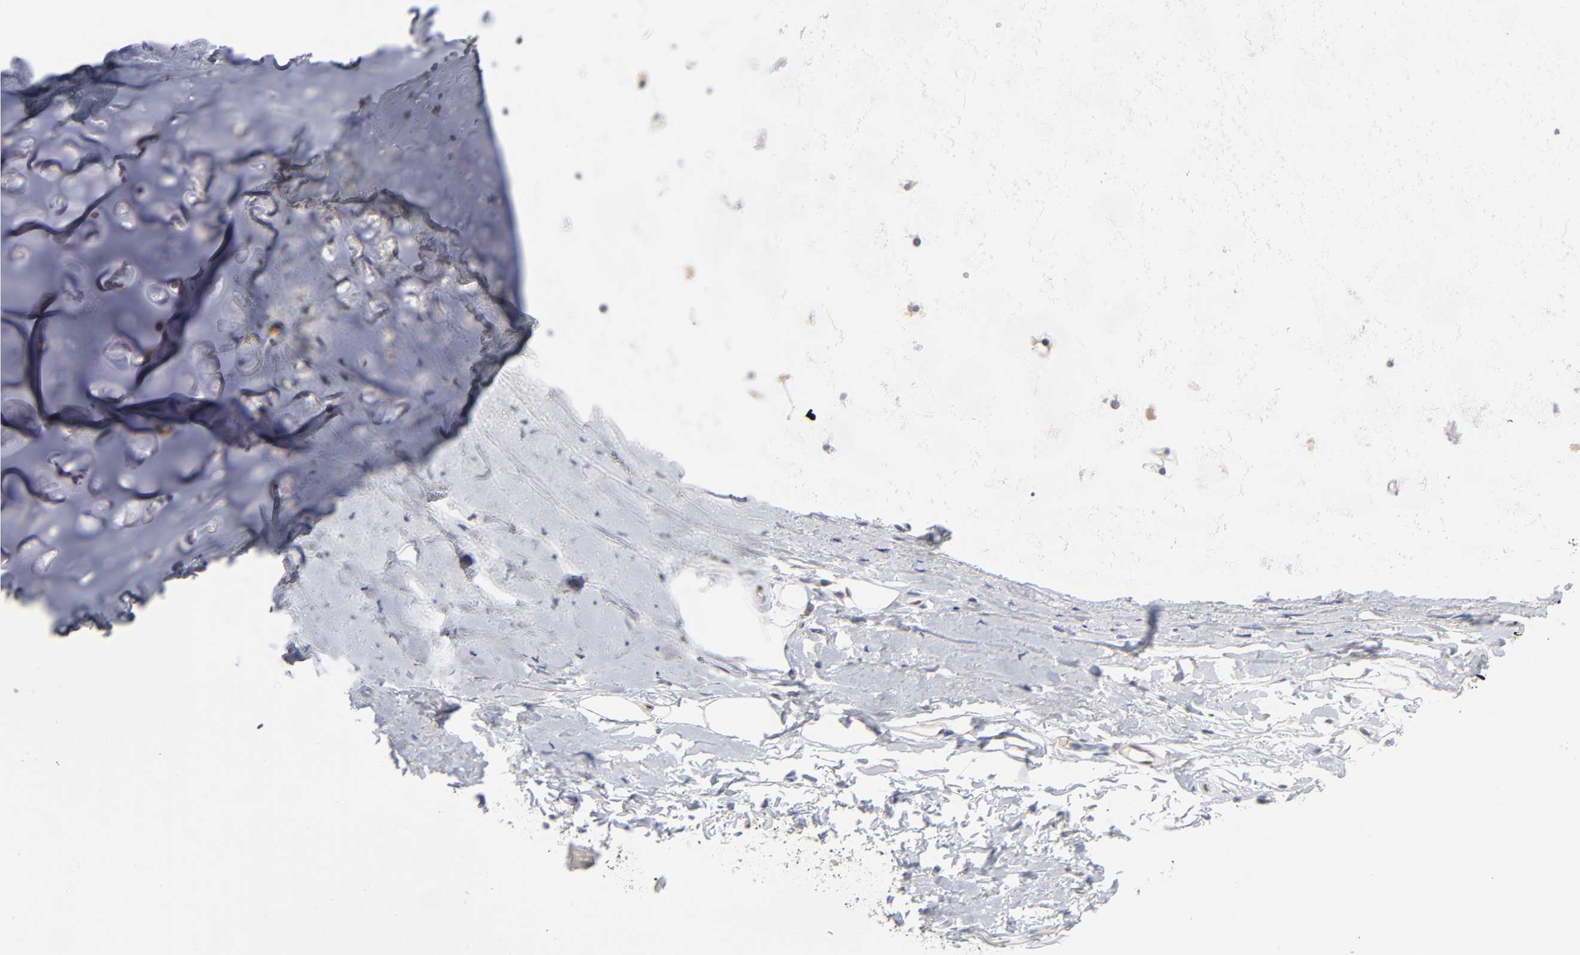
{"staining": {"intensity": "negative", "quantity": "none", "location": "none"}, "tissue": "adipose tissue", "cell_type": "Adipocytes", "image_type": "normal", "snomed": [{"axis": "morphology", "description": "Normal tissue, NOS"}, {"axis": "topography", "description": "Cartilage tissue"}, {"axis": "topography", "description": "Bronchus"}], "caption": "DAB immunohistochemical staining of benign human adipose tissue exhibits no significant expression in adipocytes. (Stains: DAB immunohistochemistry (IHC) with hematoxylin counter stain, Microscopy: brightfield microscopy at high magnification).", "gene": "DFFB", "patient": {"sex": "female", "age": 73}}